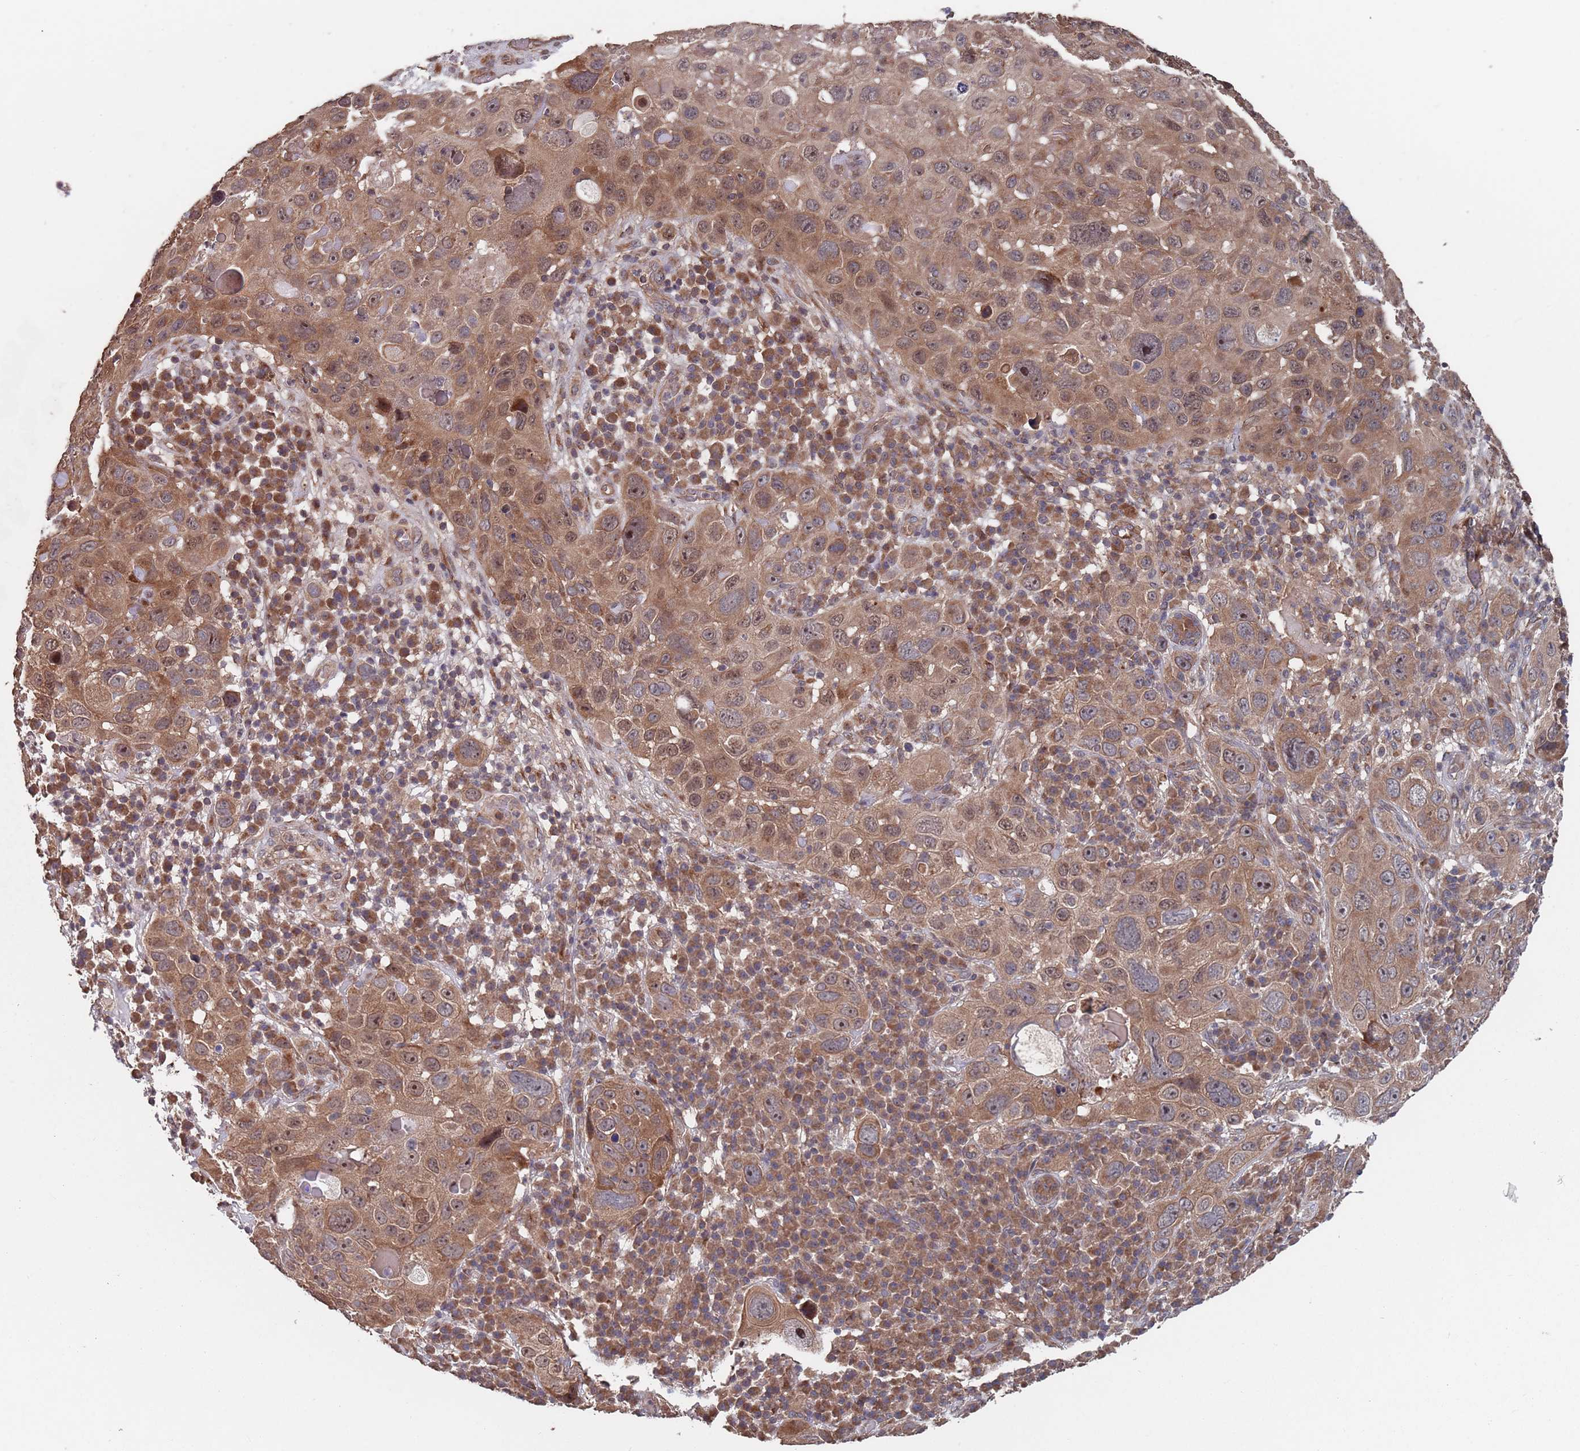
{"staining": {"intensity": "moderate", "quantity": ">75%", "location": "cytoplasmic/membranous,nuclear"}, "tissue": "skin cancer", "cell_type": "Tumor cells", "image_type": "cancer", "snomed": [{"axis": "morphology", "description": "Squamous cell carcinoma in situ, NOS"}, {"axis": "morphology", "description": "Squamous cell carcinoma, NOS"}, {"axis": "topography", "description": "Skin"}], "caption": "High-magnification brightfield microscopy of skin cancer stained with DAB (3,3'-diaminobenzidine) (brown) and counterstained with hematoxylin (blue). tumor cells exhibit moderate cytoplasmic/membranous and nuclear staining is present in about>75% of cells.", "gene": "UNC45A", "patient": {"sex": "male", "age": 93}}